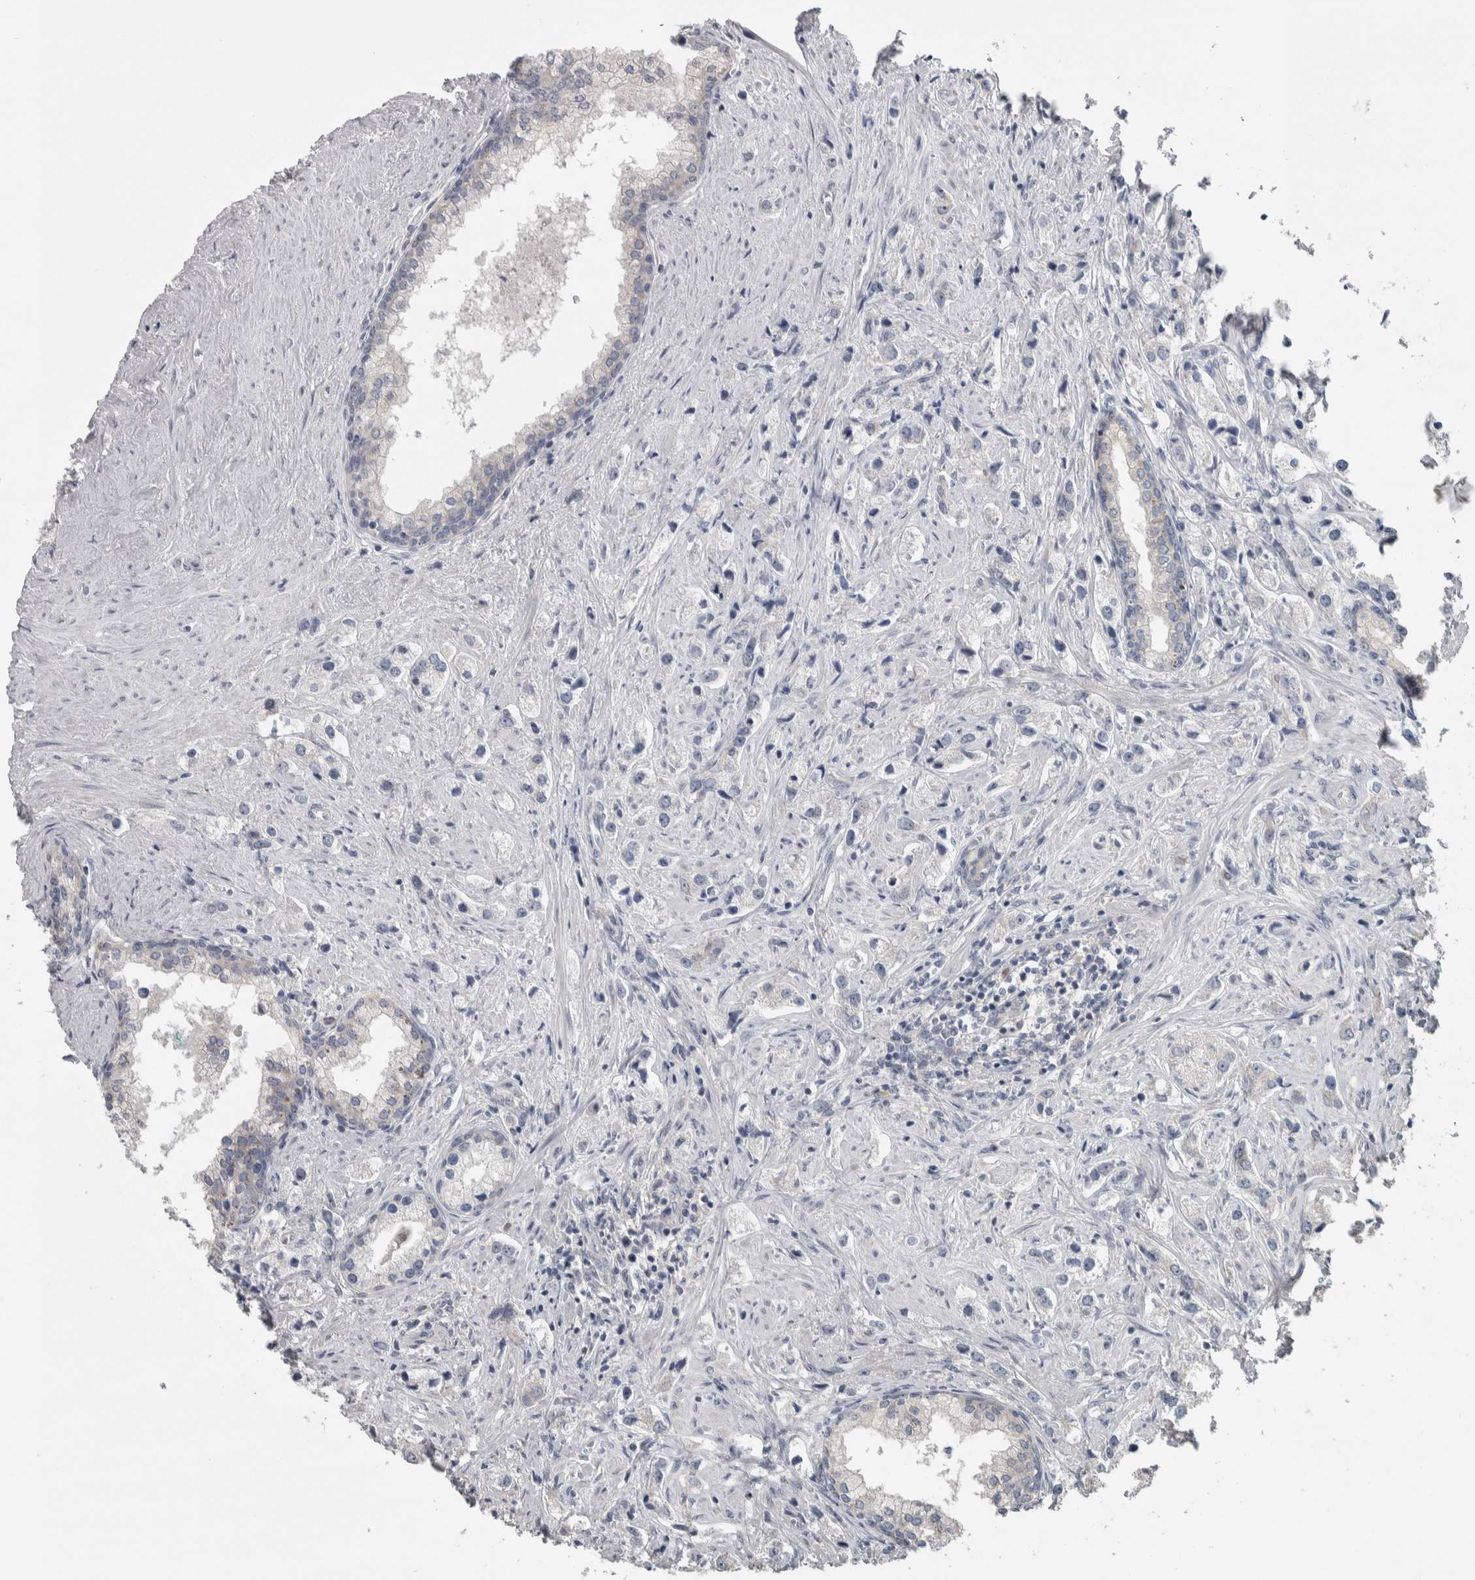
{"staining": {"intensity": "negative", "quantity": "none", "location": "none"}, "tissue": "prostate cancer", "cell_type": "Tumor cells", "image_type": "cancer", "snomed": [{"axis": "morphology", "description": "Adenocarcinoma, High grade"}, {"axis": "topography", "description": "Prostate"}], "caption": "Tumor cells are negative for protein expression in human adenocarcinoma (high-grade) (prostate).", "gene": "SRP68", "patient": {"sex": "male", "age": 66}}